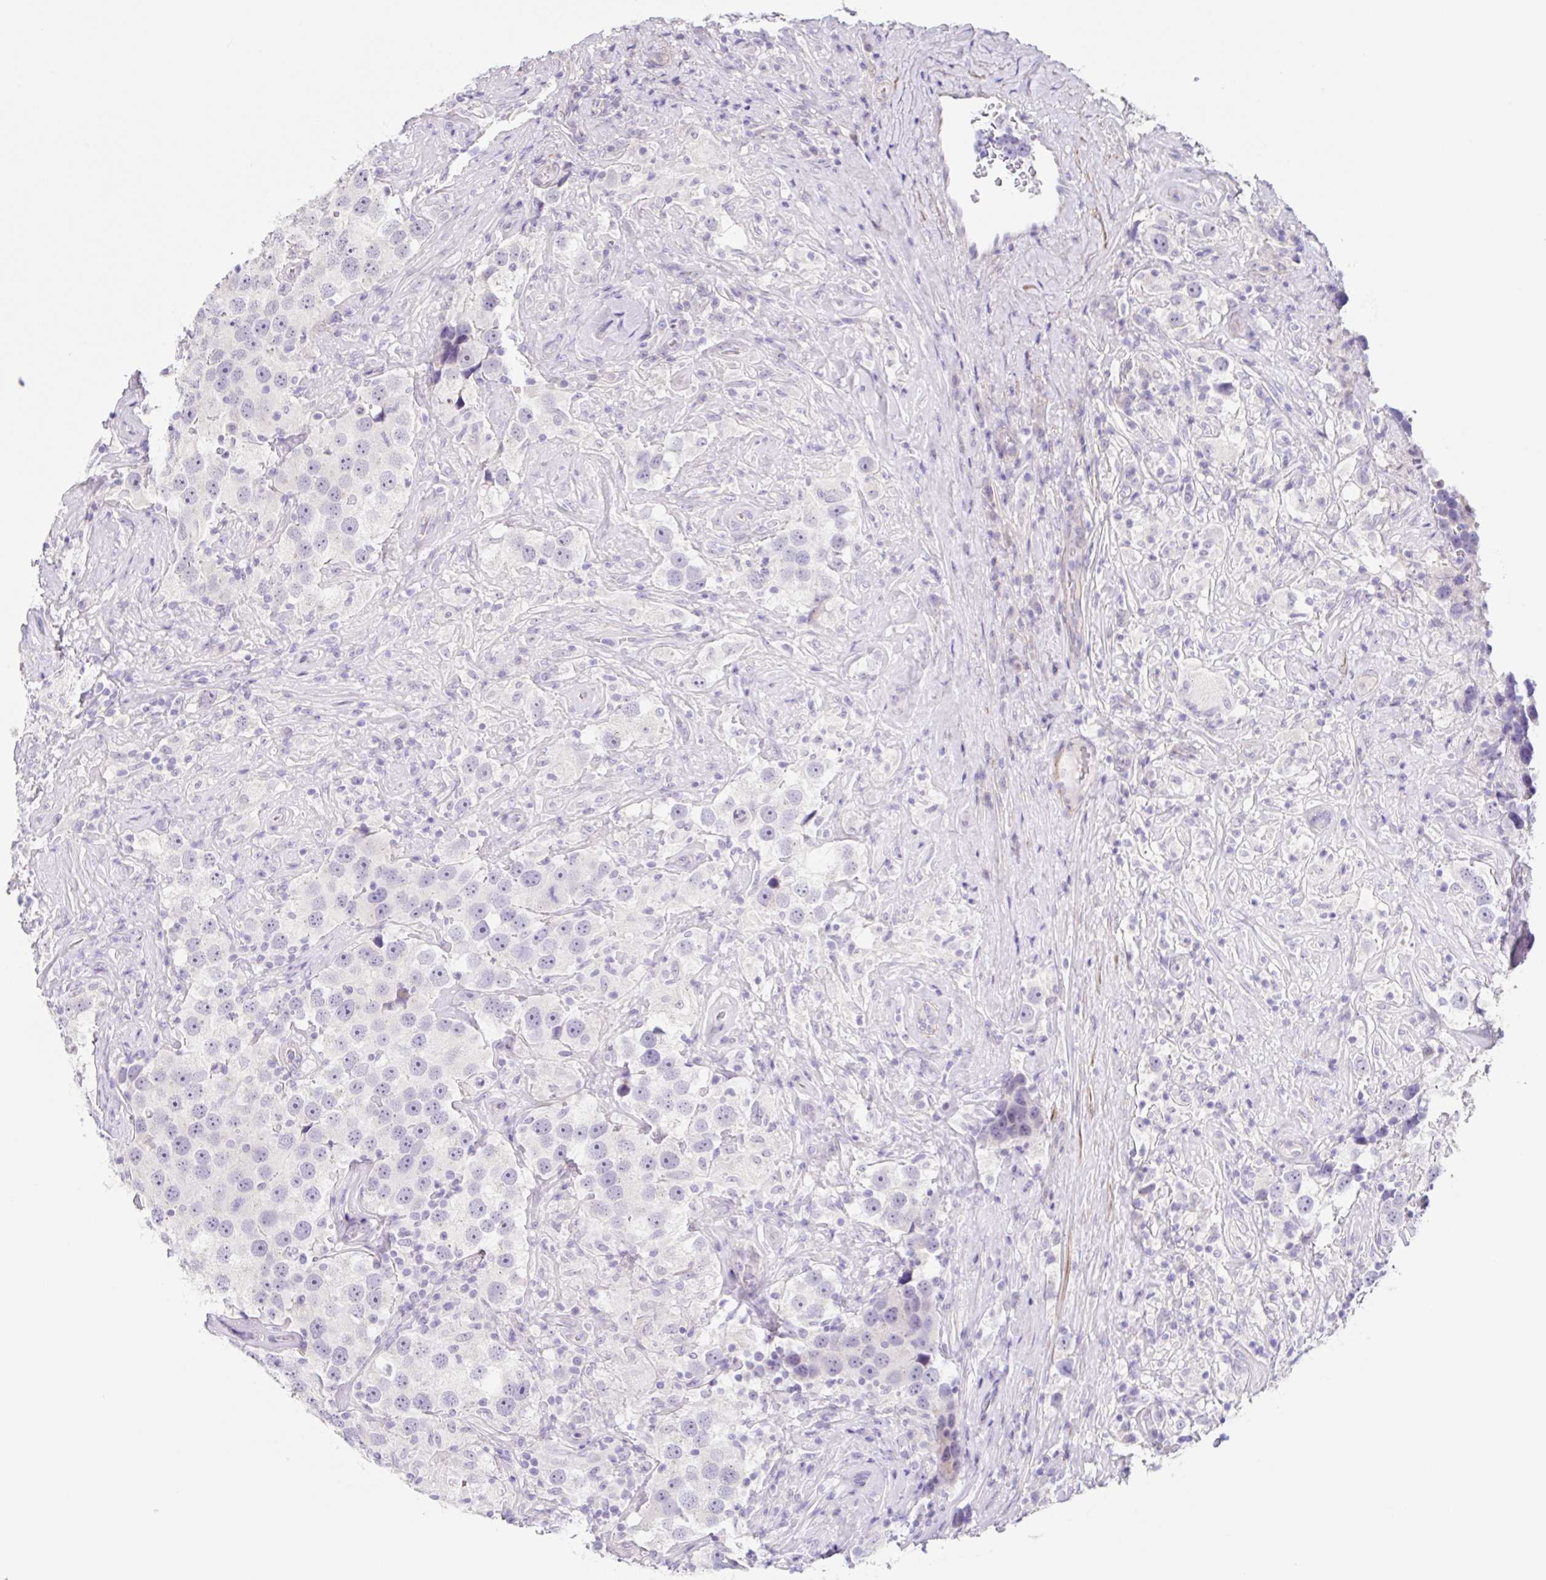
{"staining": {"intensity": "negative", "quantity": "none", "location": "none"}, "tissue": "testis cancer", "cell_type": "Tumor cells", "image_type": "cancer", "snomed": [{"axis": "morphology", "description": "Seminoma, NOS"}, {"axis": "topography", "description": "Testis"}], "caption": "This is an IHC histopathology image of seminoma (testis). There is no expression in tumor cells.", "gene": "DCAF17", "patient": {"sex": "male", "age": 49}}